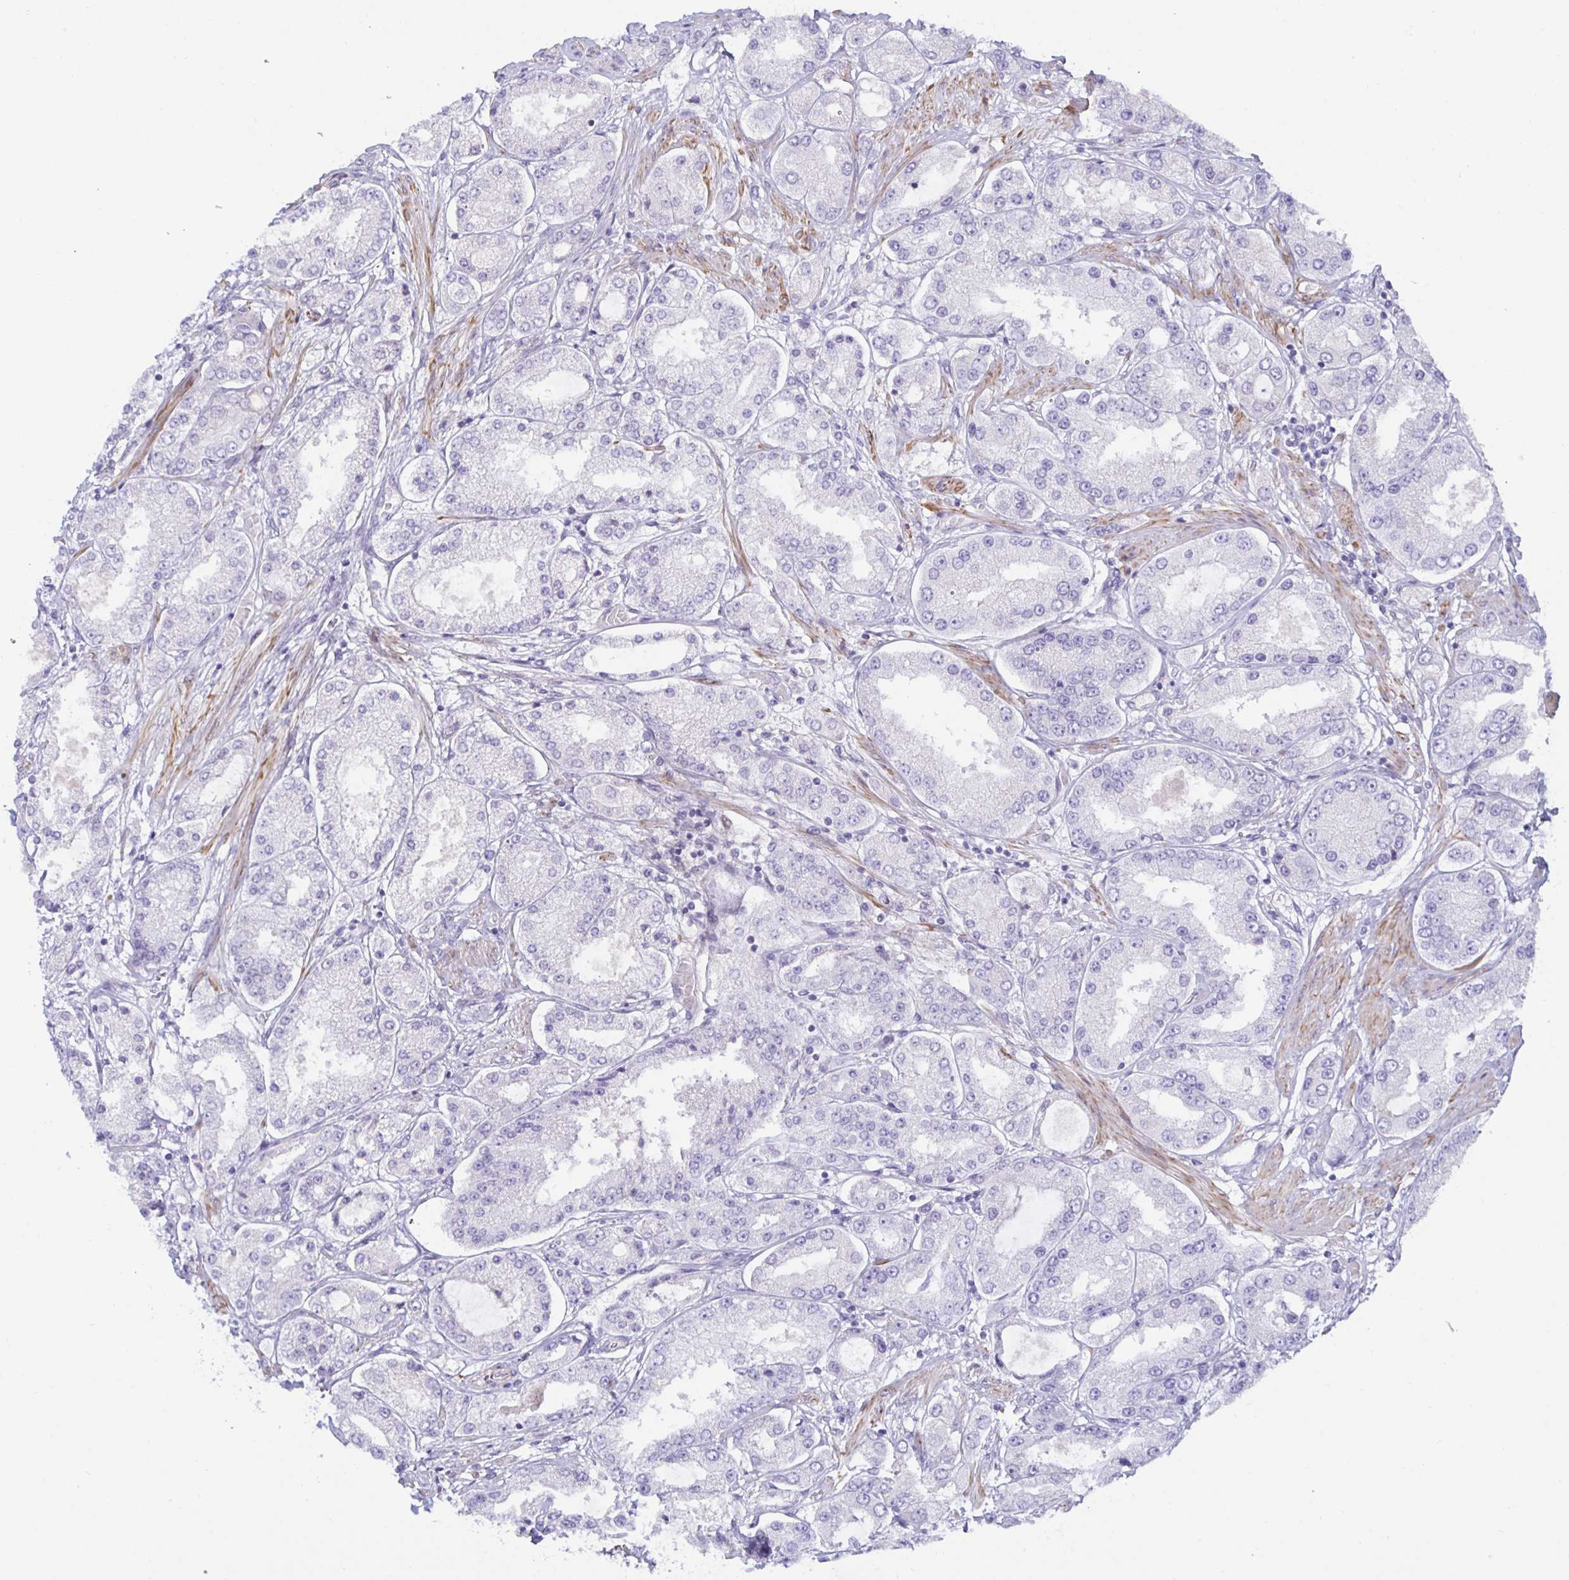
{"staining": {"intensity": "negative", "quantity": "none", "location": "none"}, "tissue": "prostate cancer", "cell_type": "Tumor cells", "image_type": "cancer", "snomed": [{"axis": "morphology", "description": "Adenocarcinoma, High grade"}, {"axis": "topography", "description": "Prostate"}], "caption": "This is a image of immunohistochemistry staining of prostate cancer, which shows no staining in tumor cells.", "gene": "SPAG4", "patient": {"sex": "male", "age": 69}}